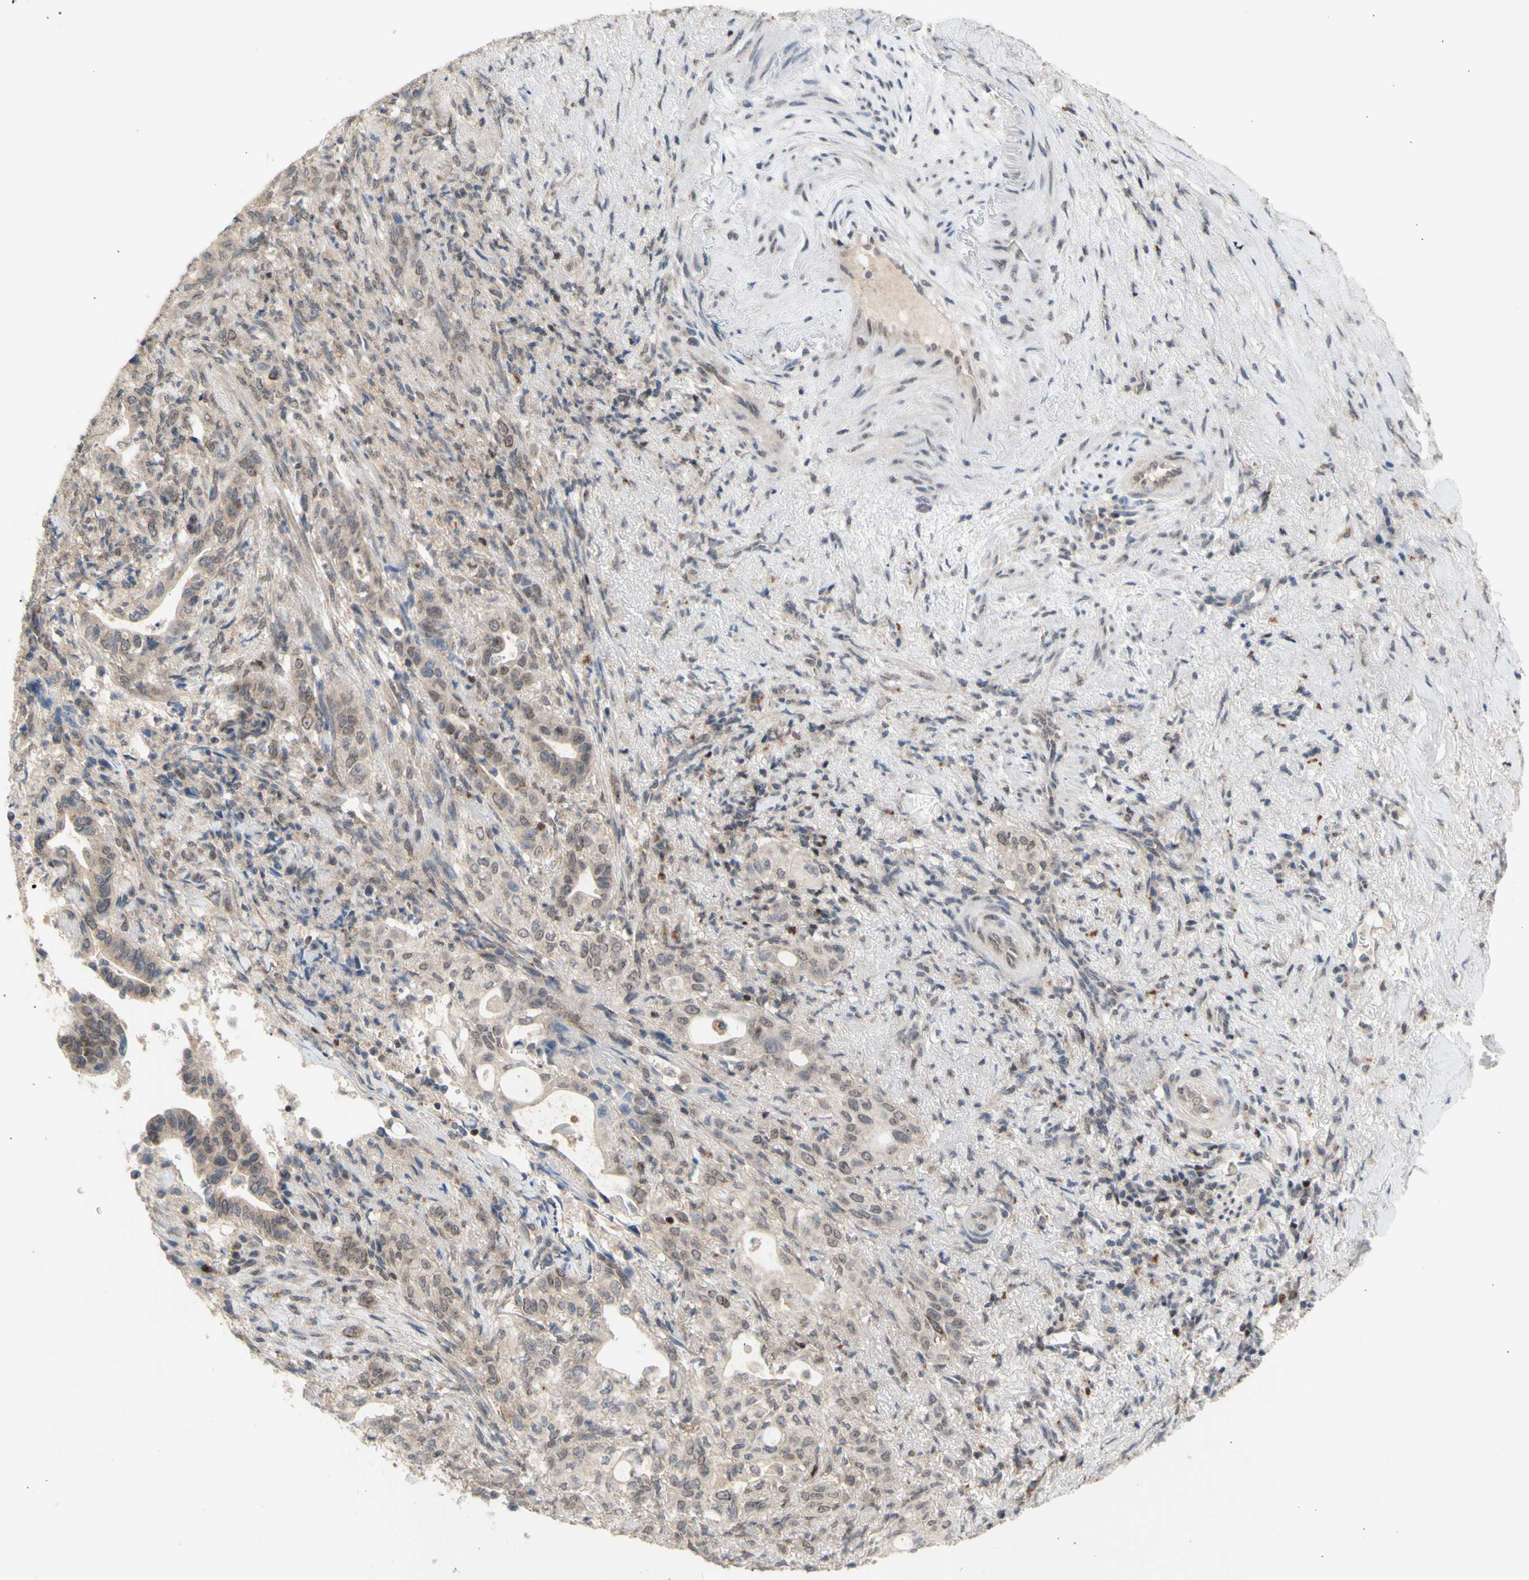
{"staining": {"intensity": "weak", "quantity": ">75%", "location": "cytoplasmic/membranous"}, "tissue": "liver cancer", "cell_type": "Tumor cells", "image_type": "cancer", "snomed": [{"axis": "morphology", "description": "Cholangiocarcinoma"}, {"axis": "topography", "description": "Liver"}], "caption": "An IHC image of tumor tissue is shown. Protein staining in brown shows weak cytoplasmic/membranous positivity in cholangiocarcinoma (liver) within tumor cells.", "gene": "NLRP1", "patient": {"sex": "female", "age": 67}}